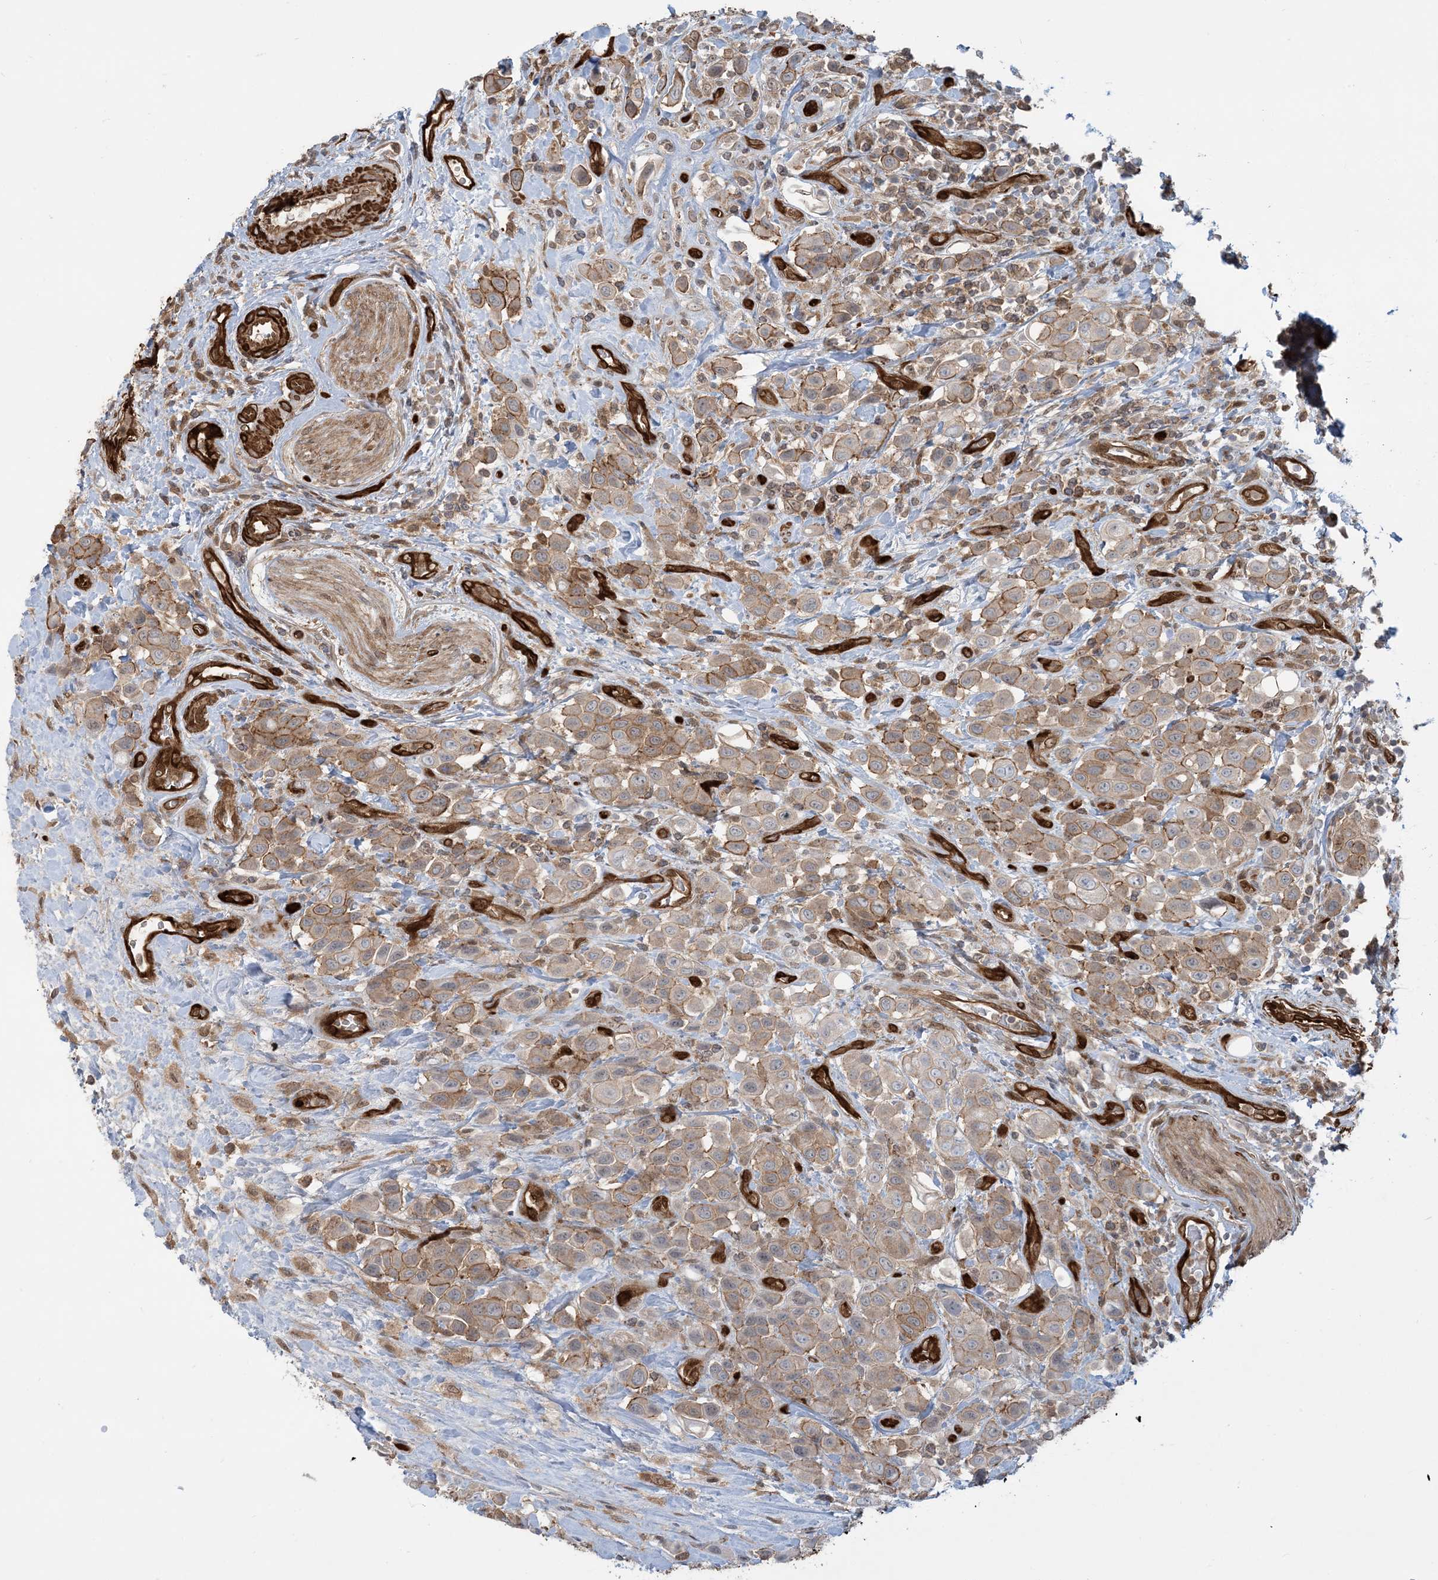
{"staining": {"intensity": "moderate", "quantity": ">75%", "location": "cytoplasmic/membranous"}, "tissue": "urothelial cancer", "cell_type": "Tumor cells", "image_type": "cancer", "snomed": [{"axis": "morphology", "description": "Urothelial carcinoma, High grade"}, {"axis": "topography", "description": "Urinary bladder"}], "caption": "Immunohistochemical staining of human urothelial cancer exhibits medium levels of moderate cytoplasmic/membranous protein positivity in about >75% of tumor cells. (DAB IHC with brightfield microscopy, high magnification).", "gene": "PPM1F", "patient": {"sex": "male", "age": 50}}